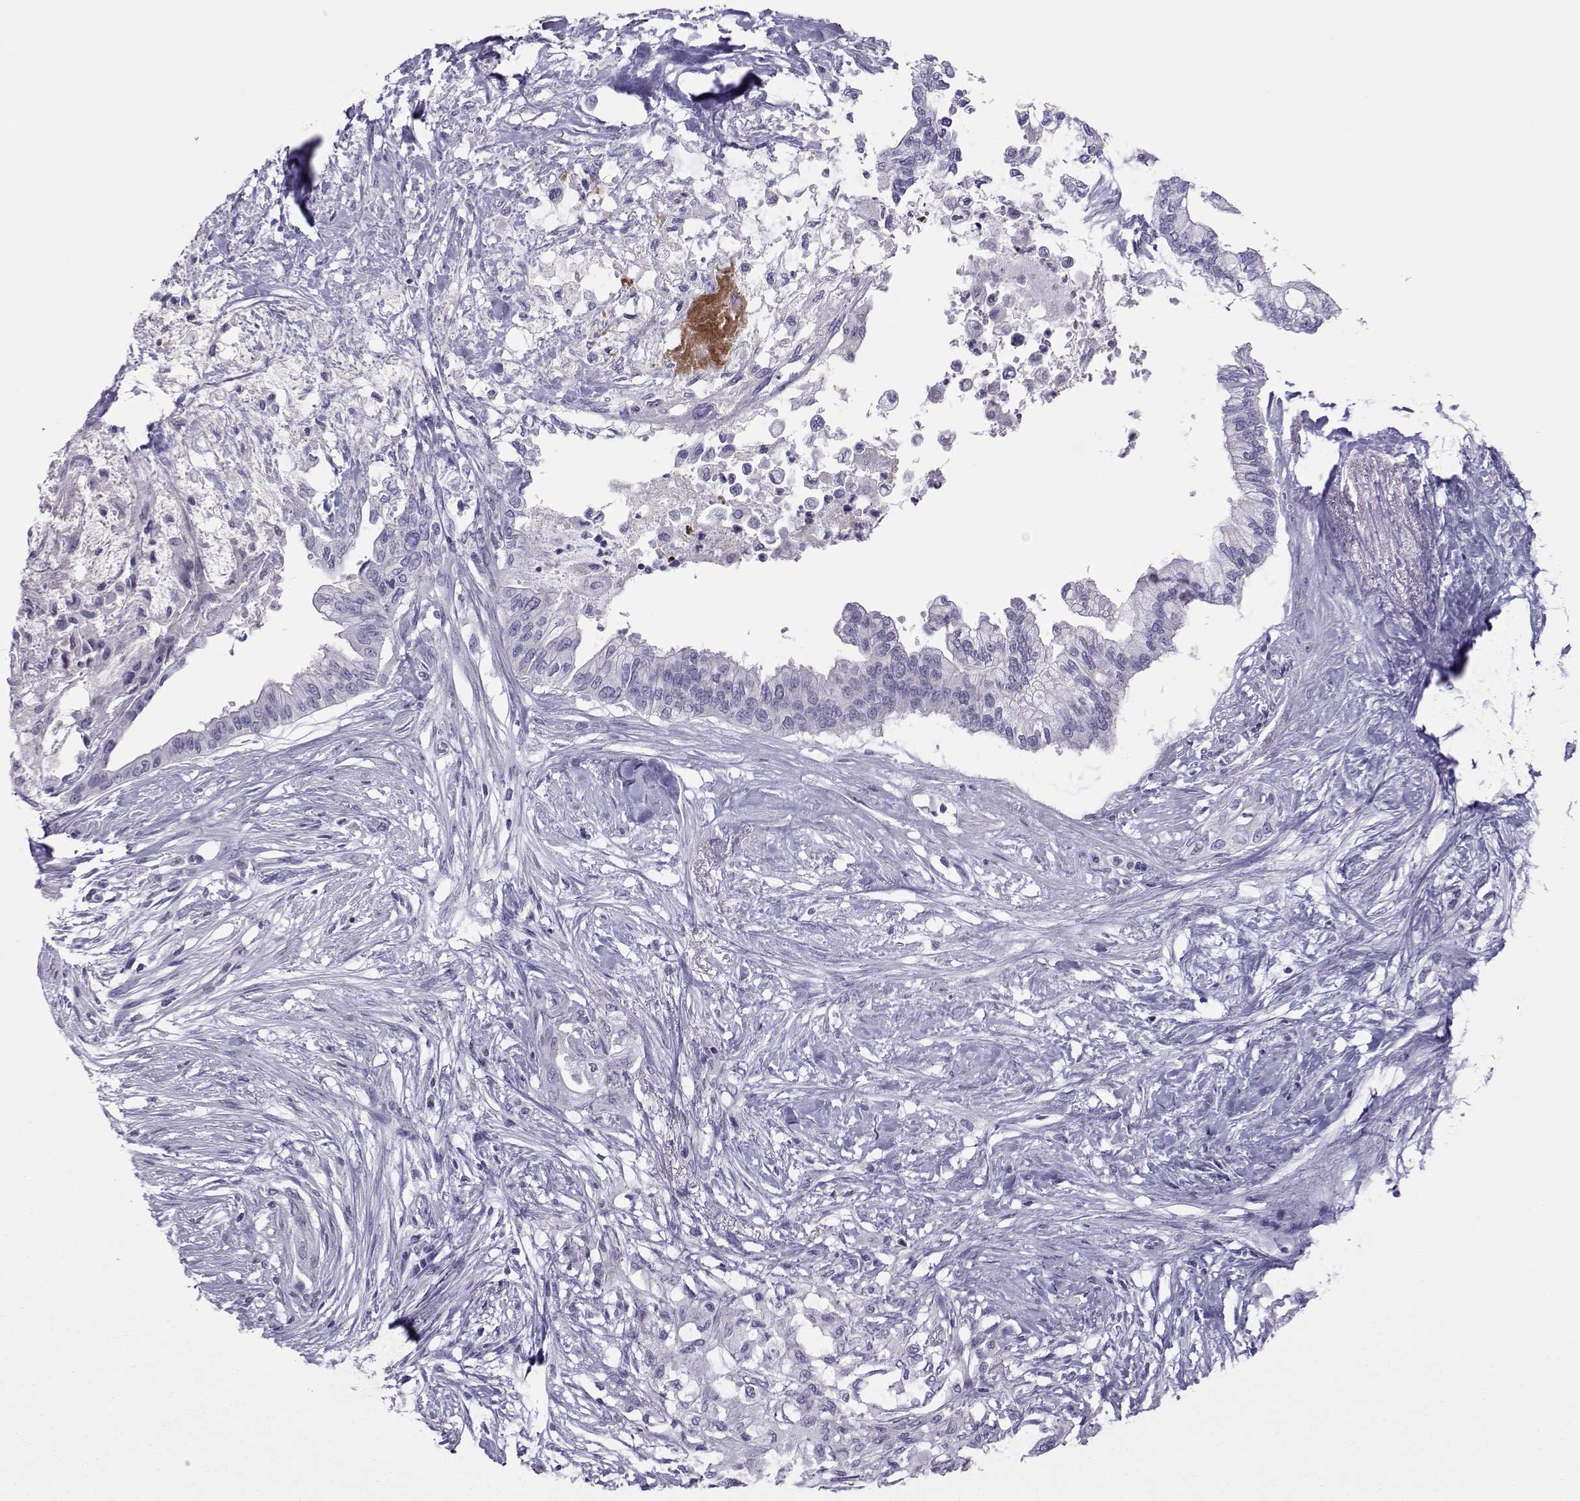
{"staining": {"intensity": "negative", "quantity": "none", "location": "none"}, "tissue": "pancreatic cancer", "cell_type": "Tumor cells", "image_type": "cancer", "snomed": [{"axis": "morphology", "description": "Normal tissue, NOS"}, {"axis": "morphology", "description": "Adenocarcinoma, NOS"}, {"axis": "topography", "description": "Pancreas"}, {"axis": "topography", "description": "Duodenum"}], "caption": "Tumor cells are negative for protein expression in human pancreatic cancer (adenocarcinoma).", "gene": "TRPM7", "patient": {"sex": "female", "age": 60}}